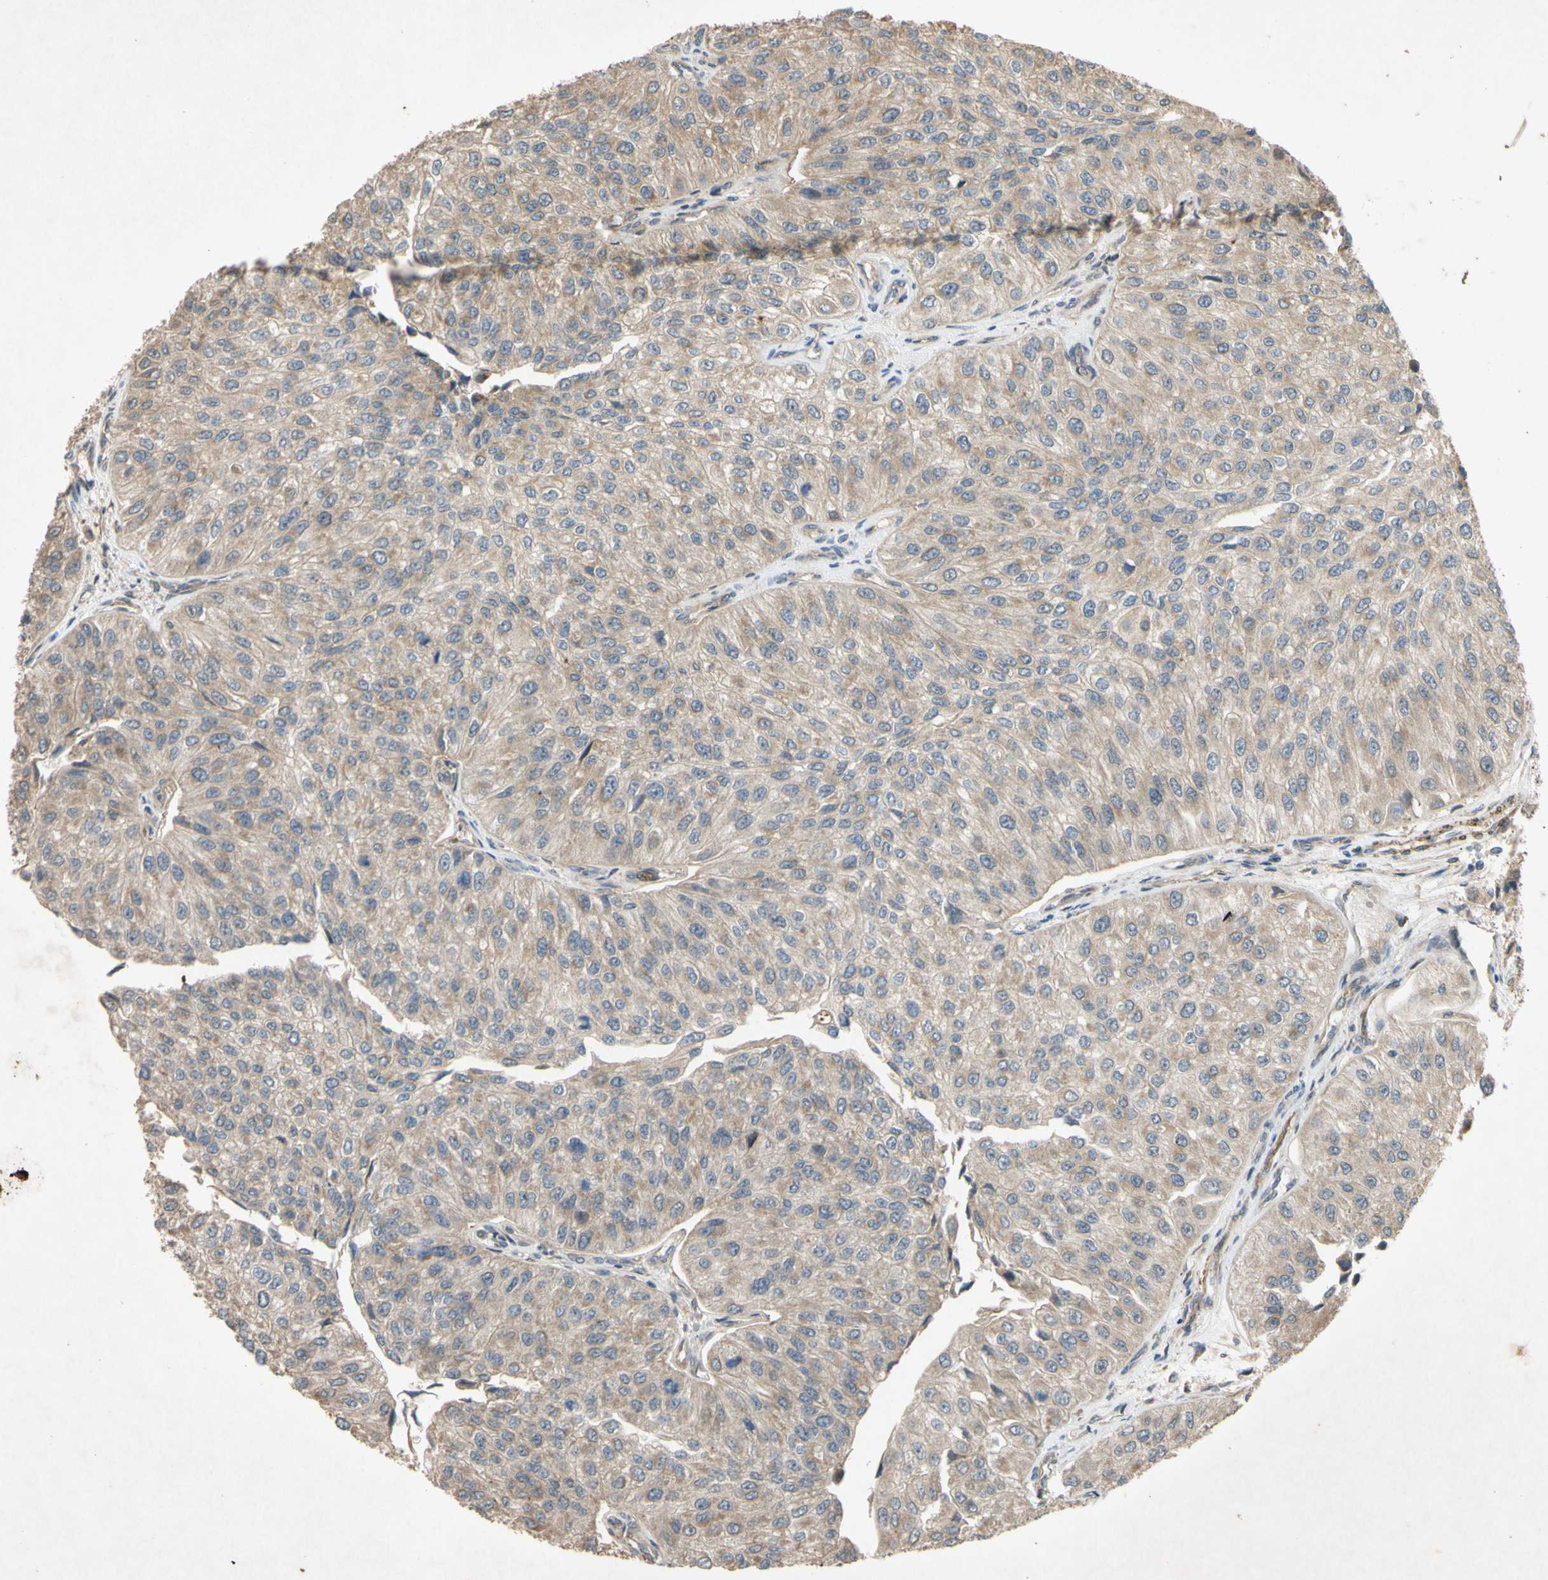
{"staining": {"intensity": "weak", "quantity": ">75%", "location": "cytoplasmic/membranous"}, "tissue": "urothelial cancer", "cell_type": "Tumor cells", "image_type": "cancer", "snomed": [{"axis": "morphology", "description": "Urothelial carcinoma, High grade"}, {"axis": "topography", "description": "Kidney"}, {"axis": "topography", "description": "Urinary bladder"}], "caption": "Immunohistochemical staining of human urothelial cancer reveals low levels of weak cytoplasmic/membranous protein staining in approximately >75% of tumor cells.", "gene": "PARD6A", "patient": {"sex": "male", "age": 77}}